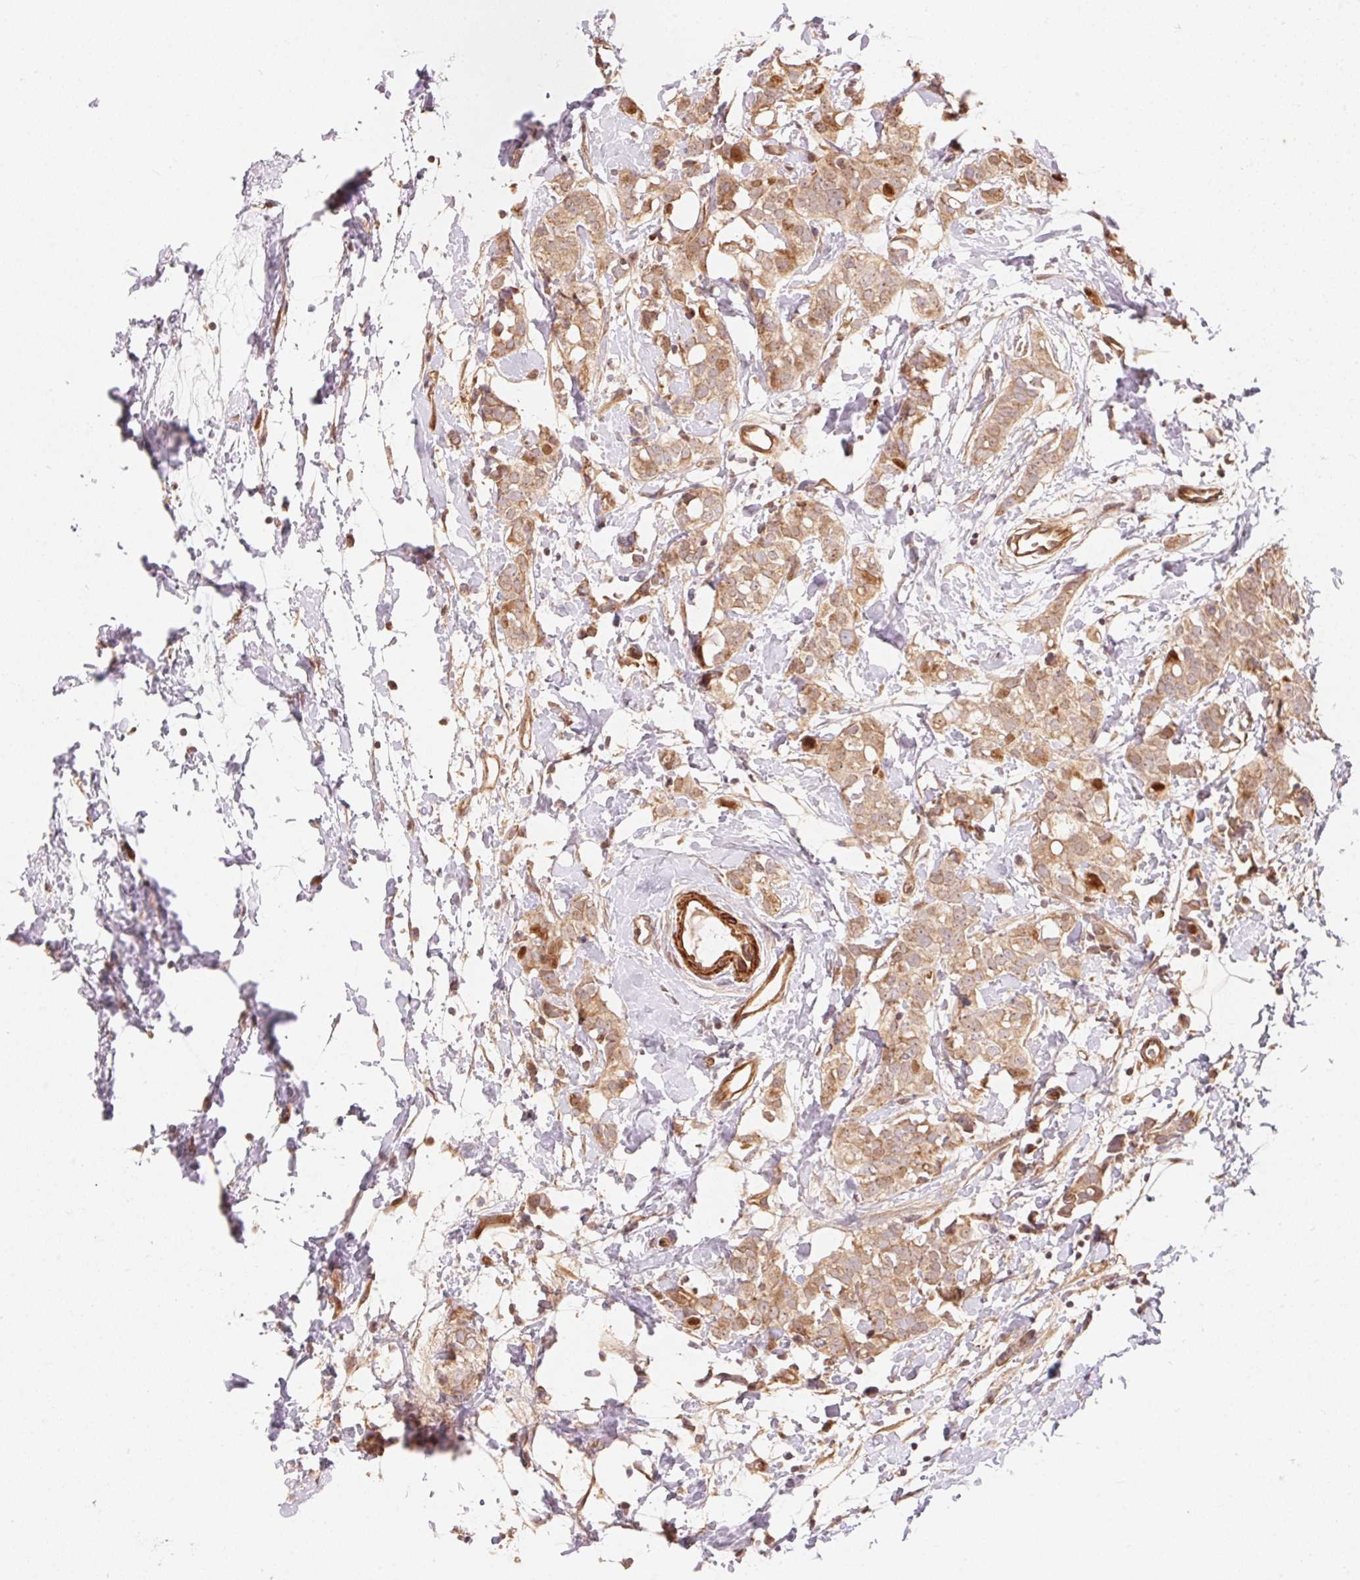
{"staining": {"intensity": "moderate", "quantity": ">75%", "location": "cytoplasmic/membranous"}, "tissue": "breast cancer", "cell_type": "Tumor cells", "image_type": "cancer", "snomed": [{"axis": "morphology", "description": "Duct carcinoma"}, {"axis": "topography", "description": "Breast"}], "caption": "Immunohistochemical staining of breast cancer exhibits medium levels of moderate cytoplasmic/membranous staining in approximately >75% of tumor cells.", "gene": "TNIP2", "patient": {"sex": "female", "age": 40}}